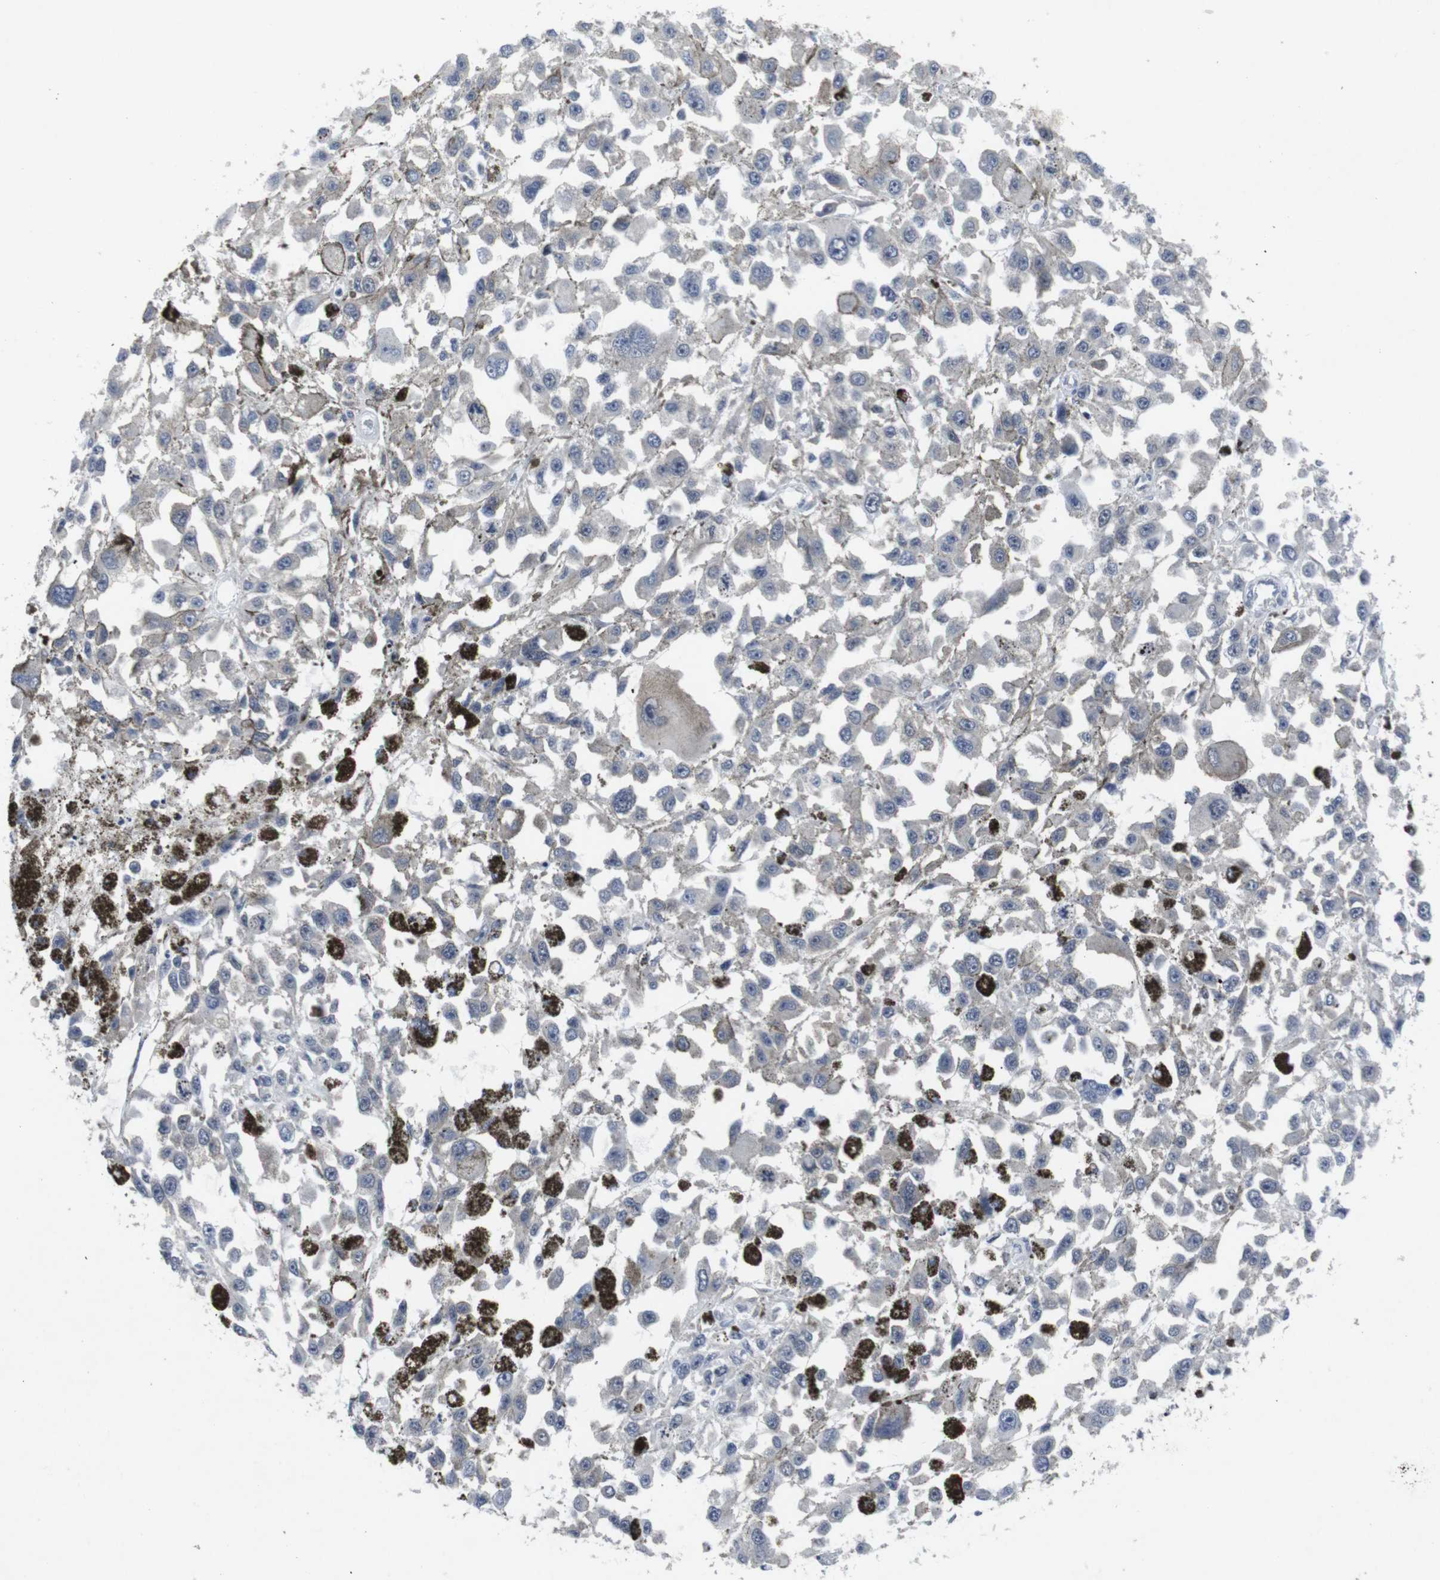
{"staining": {"intensity": "negative", "quantity": "none", "location": "none"}, "tissue": "melanoma", "cell_type": "Tumor cells", "image_type": "cancer", "snomed": [{"axis": "morphology", "description": "Malignant melanoma, Metastatic site"}, {"axis": "topography", "description": "Lymph node"}], "caption": "Image shows no significant protein positivity in tumor cells of malignant melanoma (metastatic site).", "gene": "GEMIN2", "patient": {"sex": "male", "age": 59}}